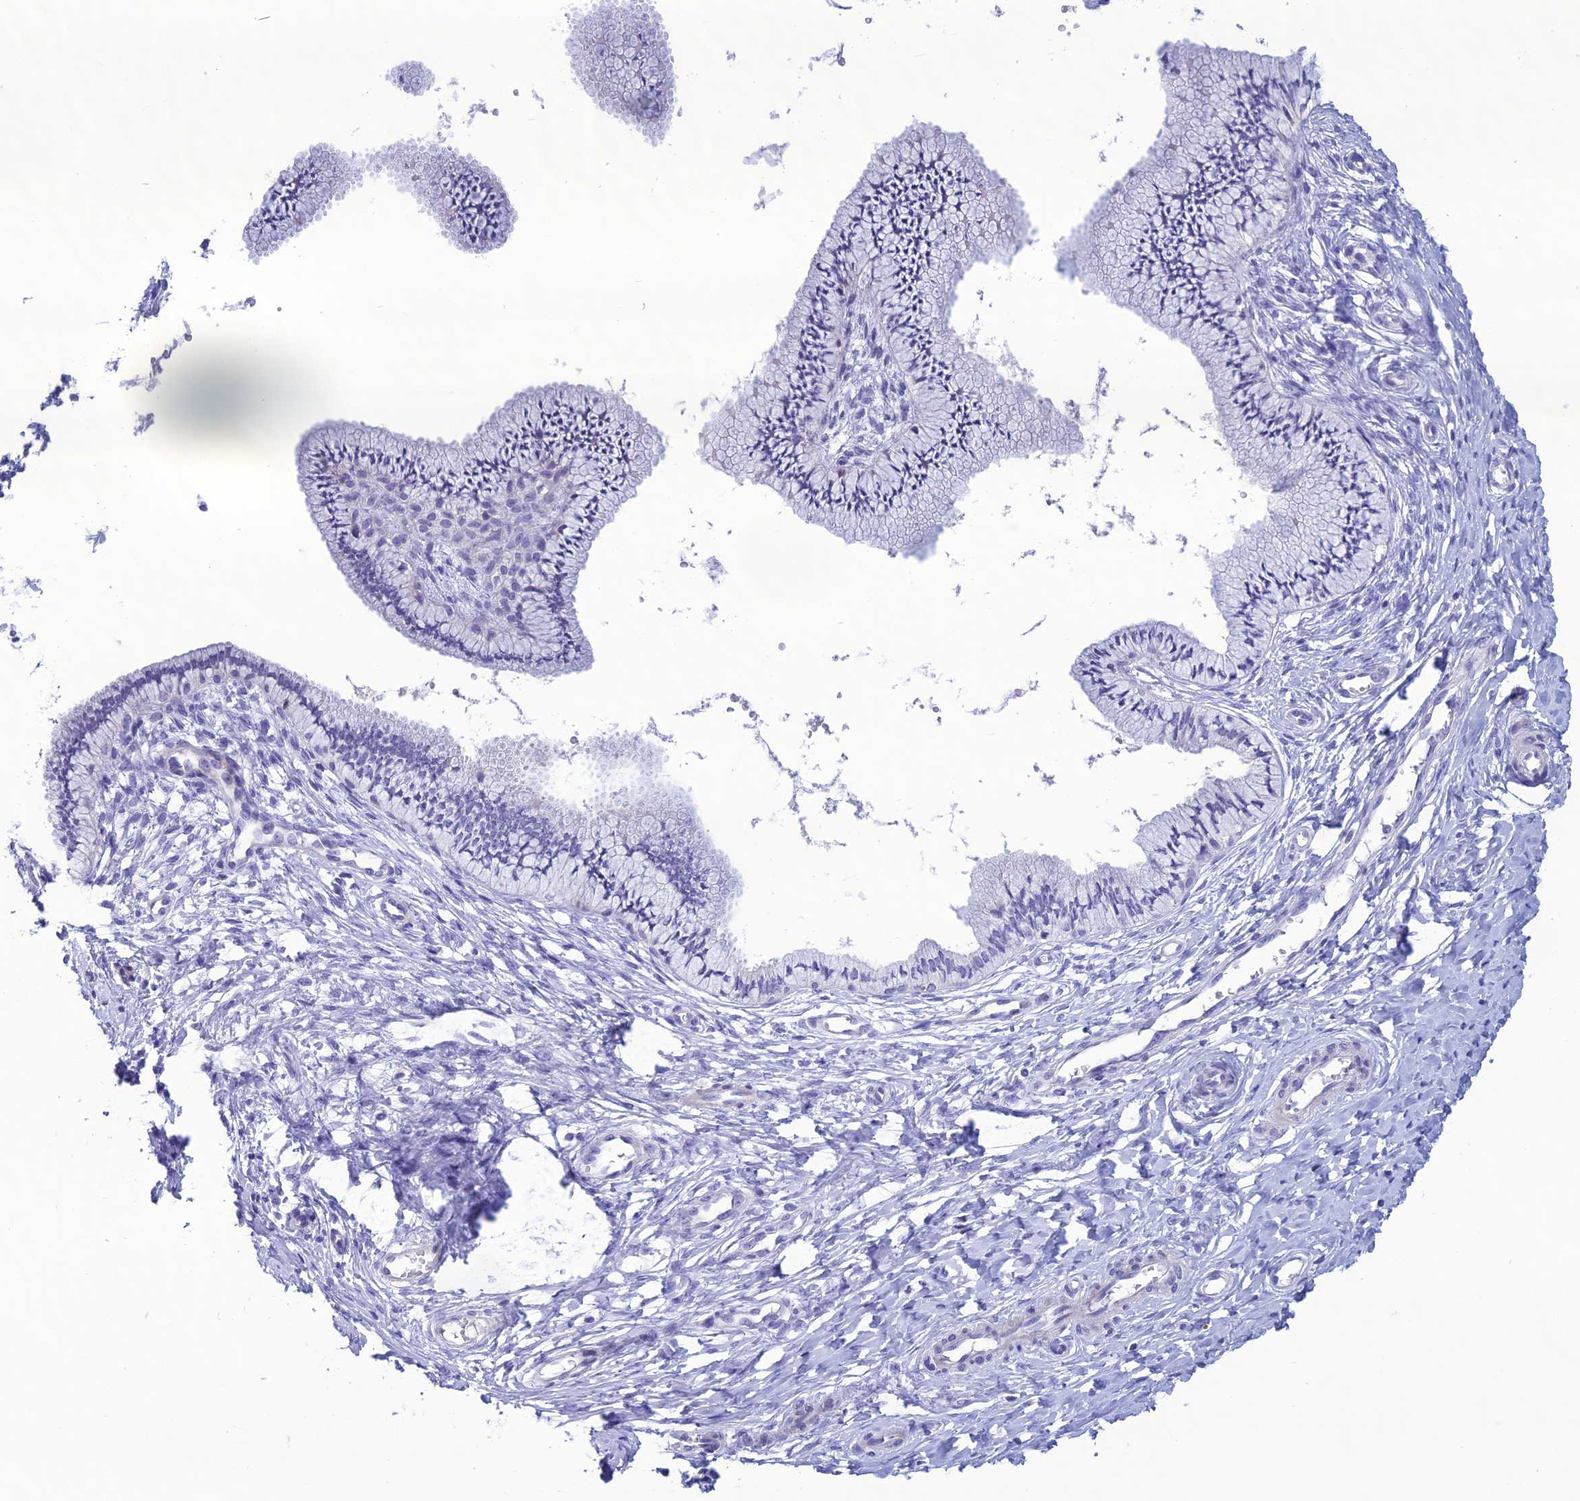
{"staining": {"intensity": "negative", "quantity": "none", "location": "none"}, "tissue": "cervix", "cell_type": "Glandular cells", "image_type": "normal", "snomed": [{"axis": "morphology", "description": "Normal tissue, NOS"}, {"axis": "topography", "description": "Cervix"}], "caption": "Human cervix stained for a protein using immunohistochemistry reveals no positivity in glandular cells.", "gene": "OR56B1", "patient": {"sex": "female", "age": 36}}